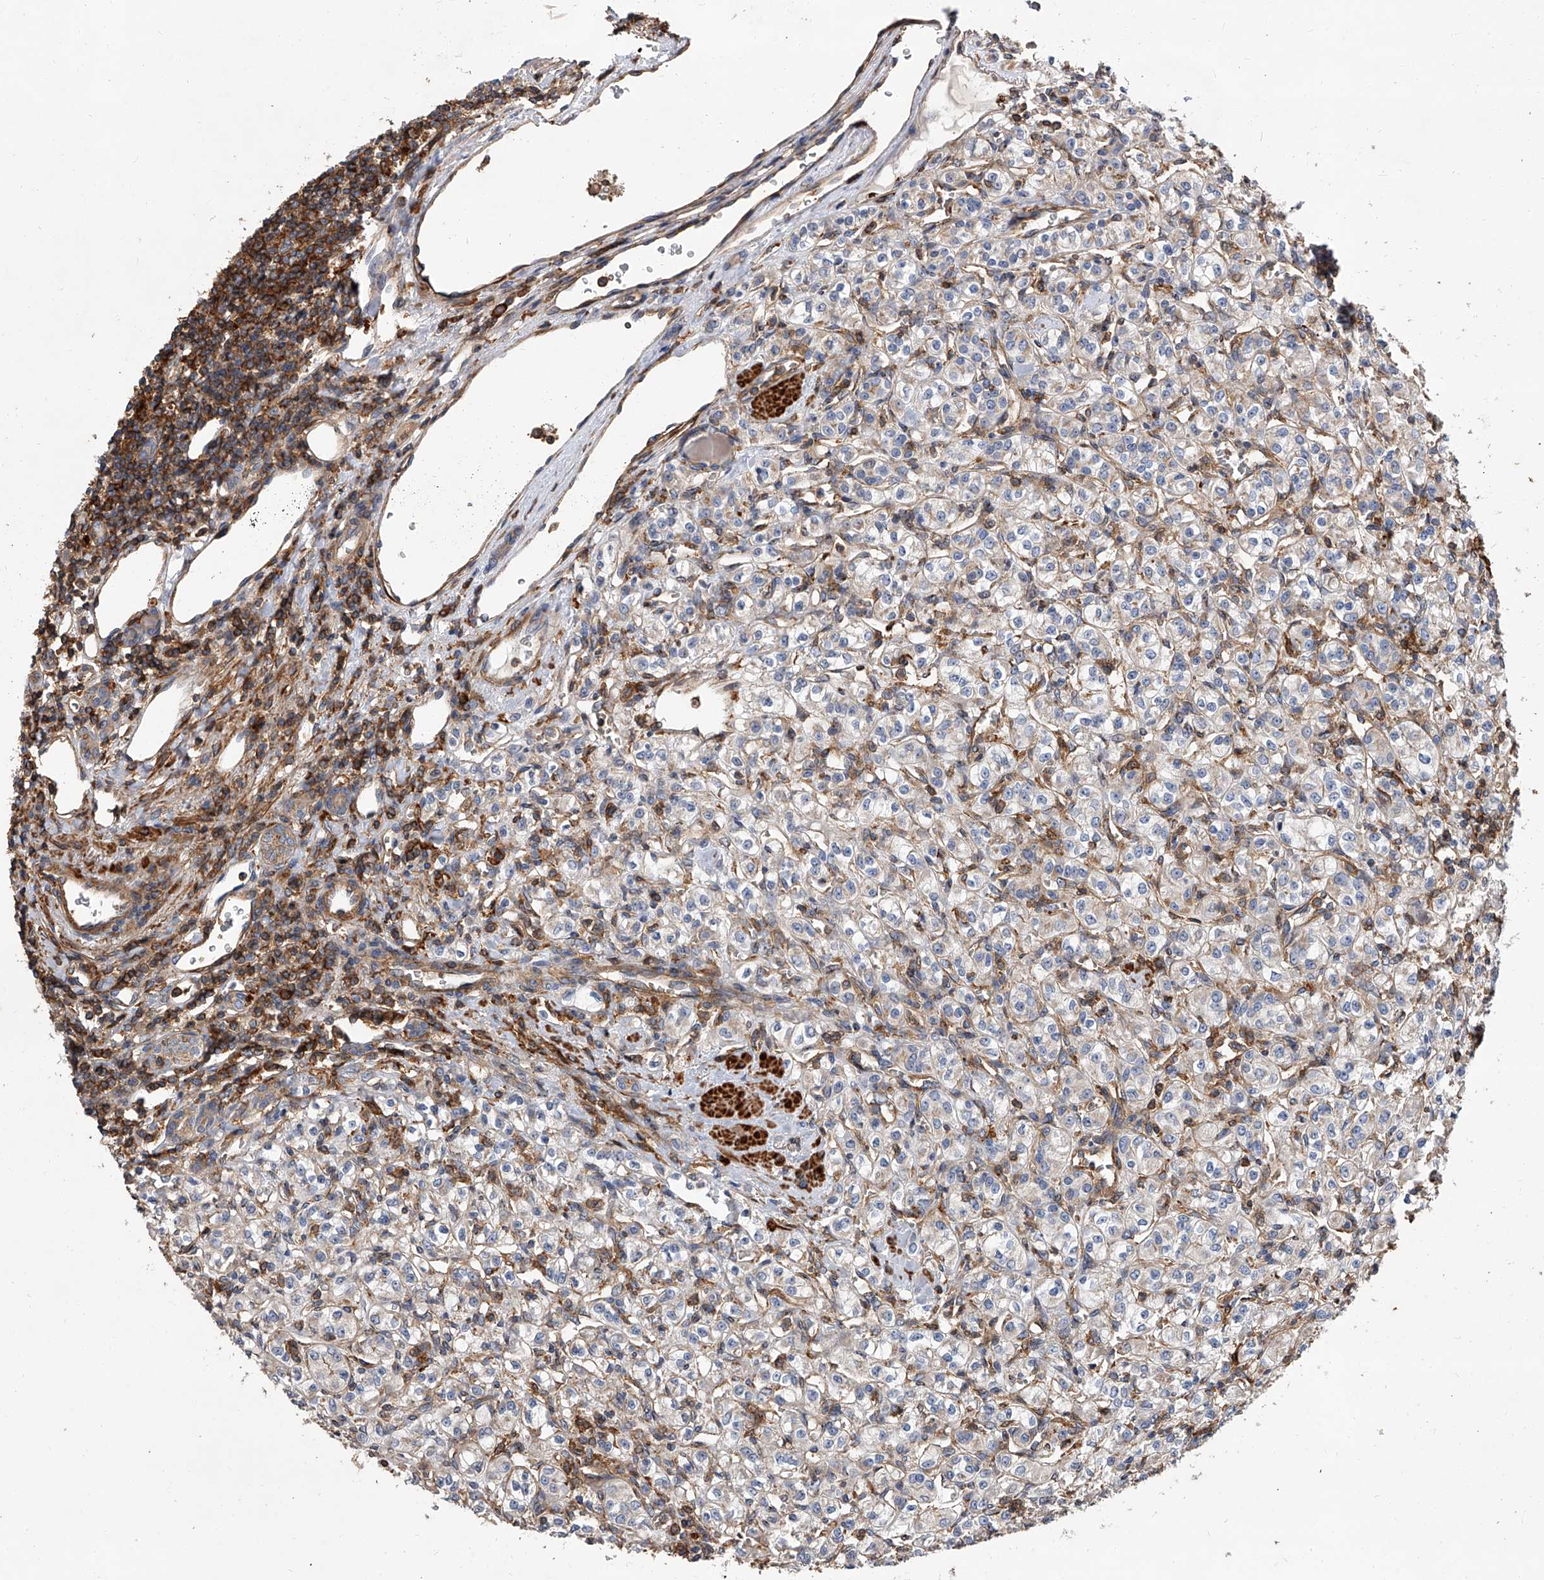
{"staining": {"intensity": "negative", "quantity": "none", "location": "none"}, "tissue": "renal cancer", "cell_type": "Tumor cells", "image_type": "cancer", "snomed": [{"axis": "morphology", "description": "Adenocarcinoma, NOS"}, {"axis": "topography", "description": "Kidney"}], "caption": "Human renal cancer stained for a protein using immunohistochemistry demonstrates no staining in tumor cells.", "gene": "PISD", "patient": {"sex": "male", "age": 77}}